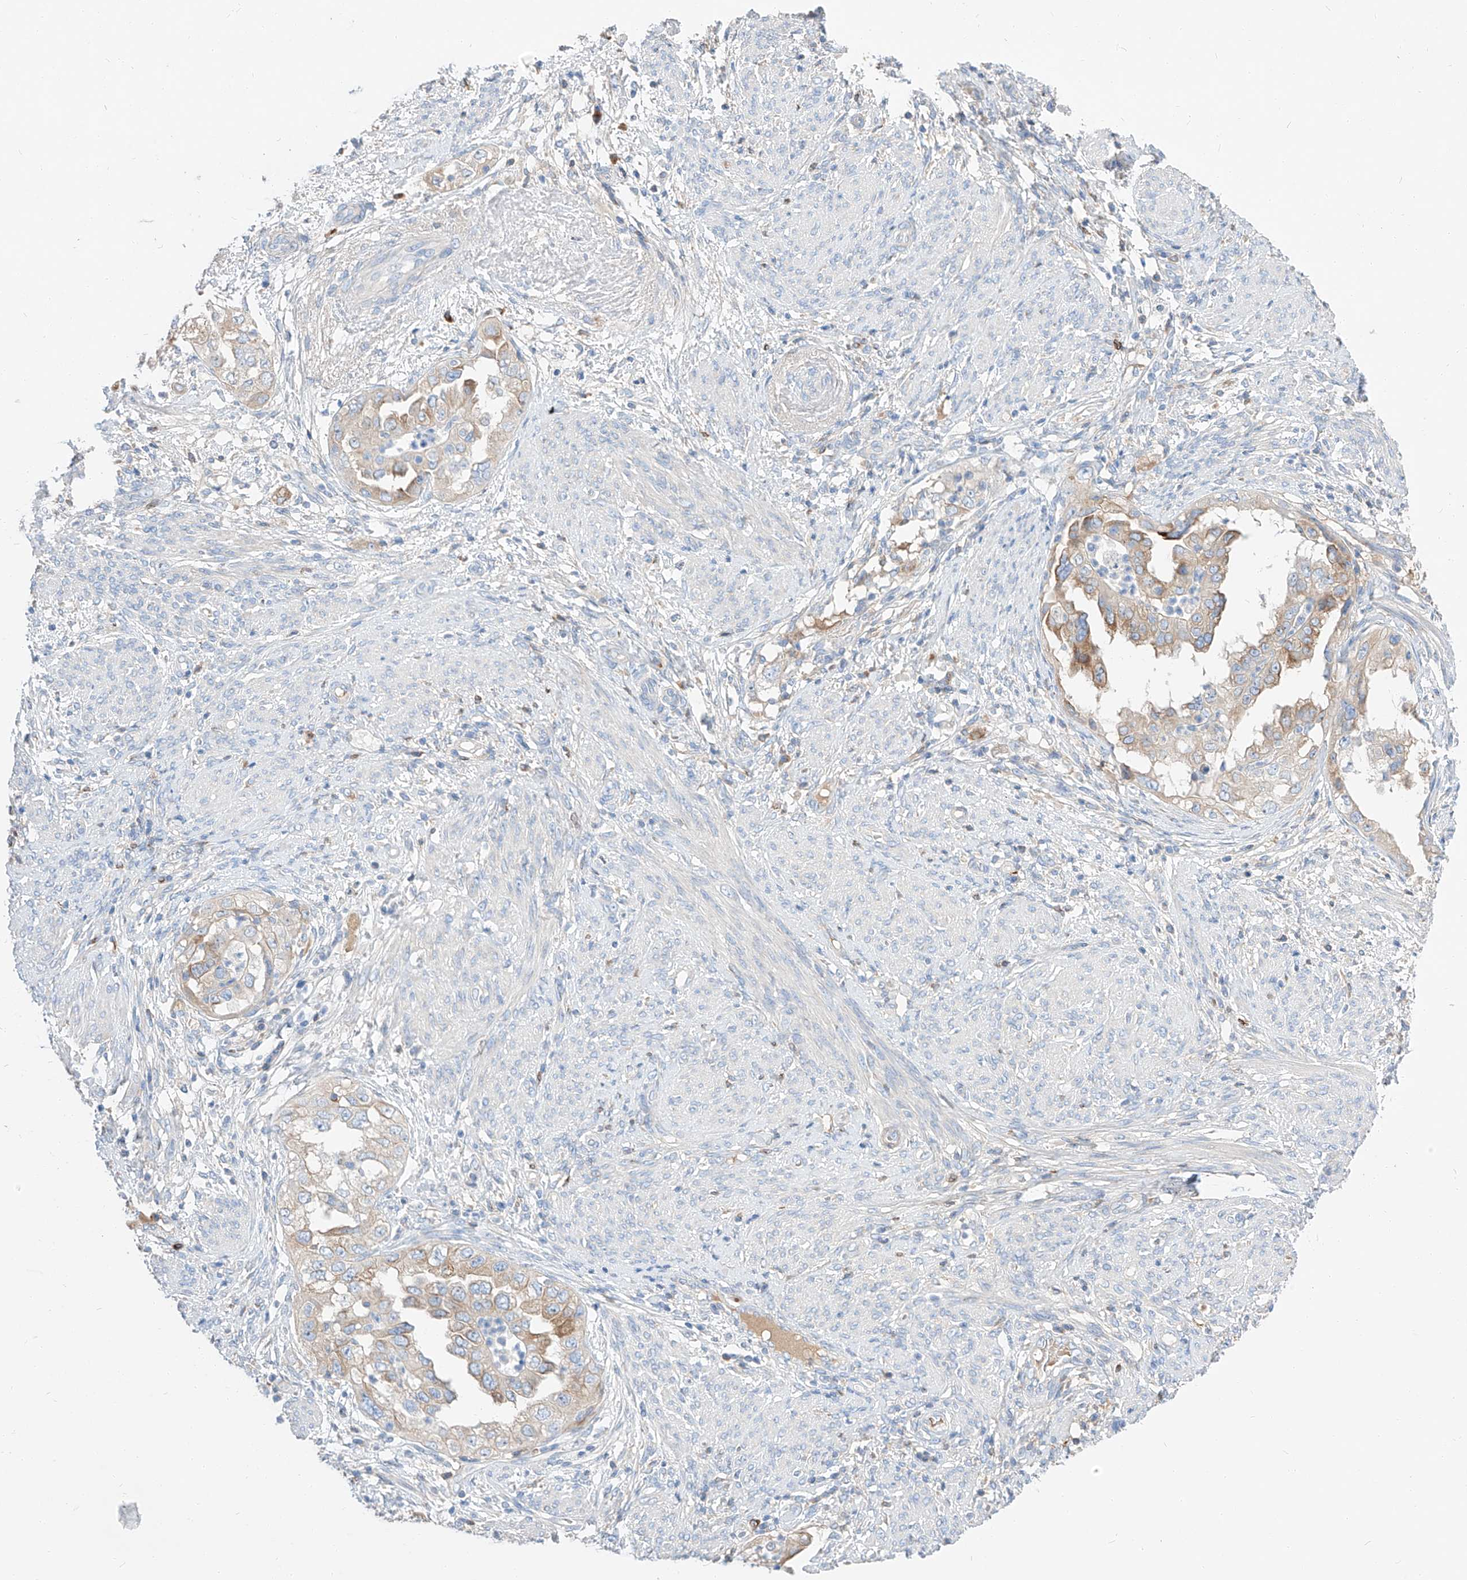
{"staining": {"intensity": "moderate", "quantity": "25%-75%", "location": "cytoplasmic/membranous"}, "tissue": "endometrial cancer", "cell_type": "Tumor cells", "image_type": "cancer", "snomed": [{"axis": "morphology", "description": "Adenocarcinoma, NOS"}, {"axis": "topography", "description": "Endometrium"}], "caption": "A medium amount of moderate cytoplasmic/membranous expression is seen in about 25%-75% of tumor cells in endometrial cancer (adenocarcinoma) tissue. Using DAB (brown) and hematoxylin (blue) stains, captured at high magnification using brightfield microscopy.", "gene": "MAP7", "patient": {"sex": "female", "age": 85}}